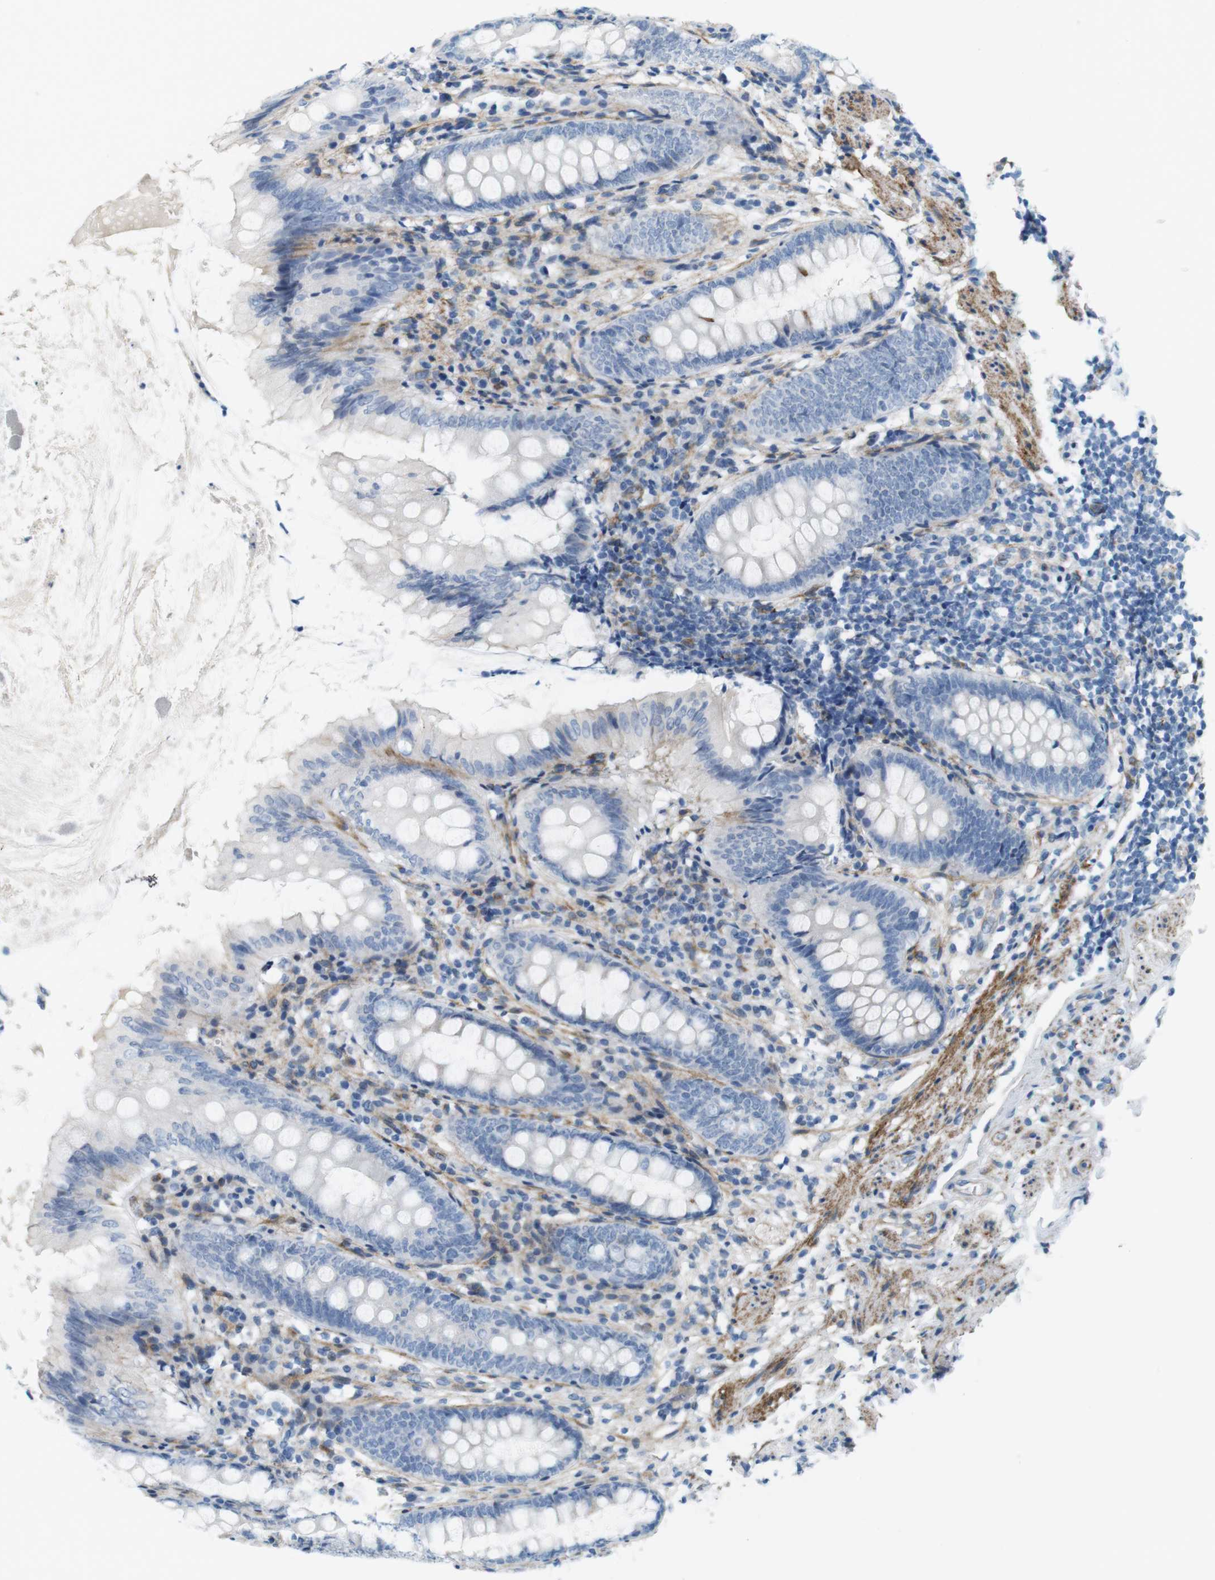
{"staining": {"intensity": "moderate", "quantity": "<25%", "location": "cytoplasmic/membranous"}, "tissue": "appendix", "cell_type": "Glandular cells", "image_type": "normal", "snomed": [{"axis": "morphology", "description": "Normal tissue, NOS"}, {"axis": "topography", "description": "Appendix"}], "caption": "This micrograph shows IHC staining of normal human appendix, with low moderate cytoplasmic/membranous staining in about <25% of glandular cells.", "gene": "MYH9", "patient": {"sex": "female", "age": 77}}